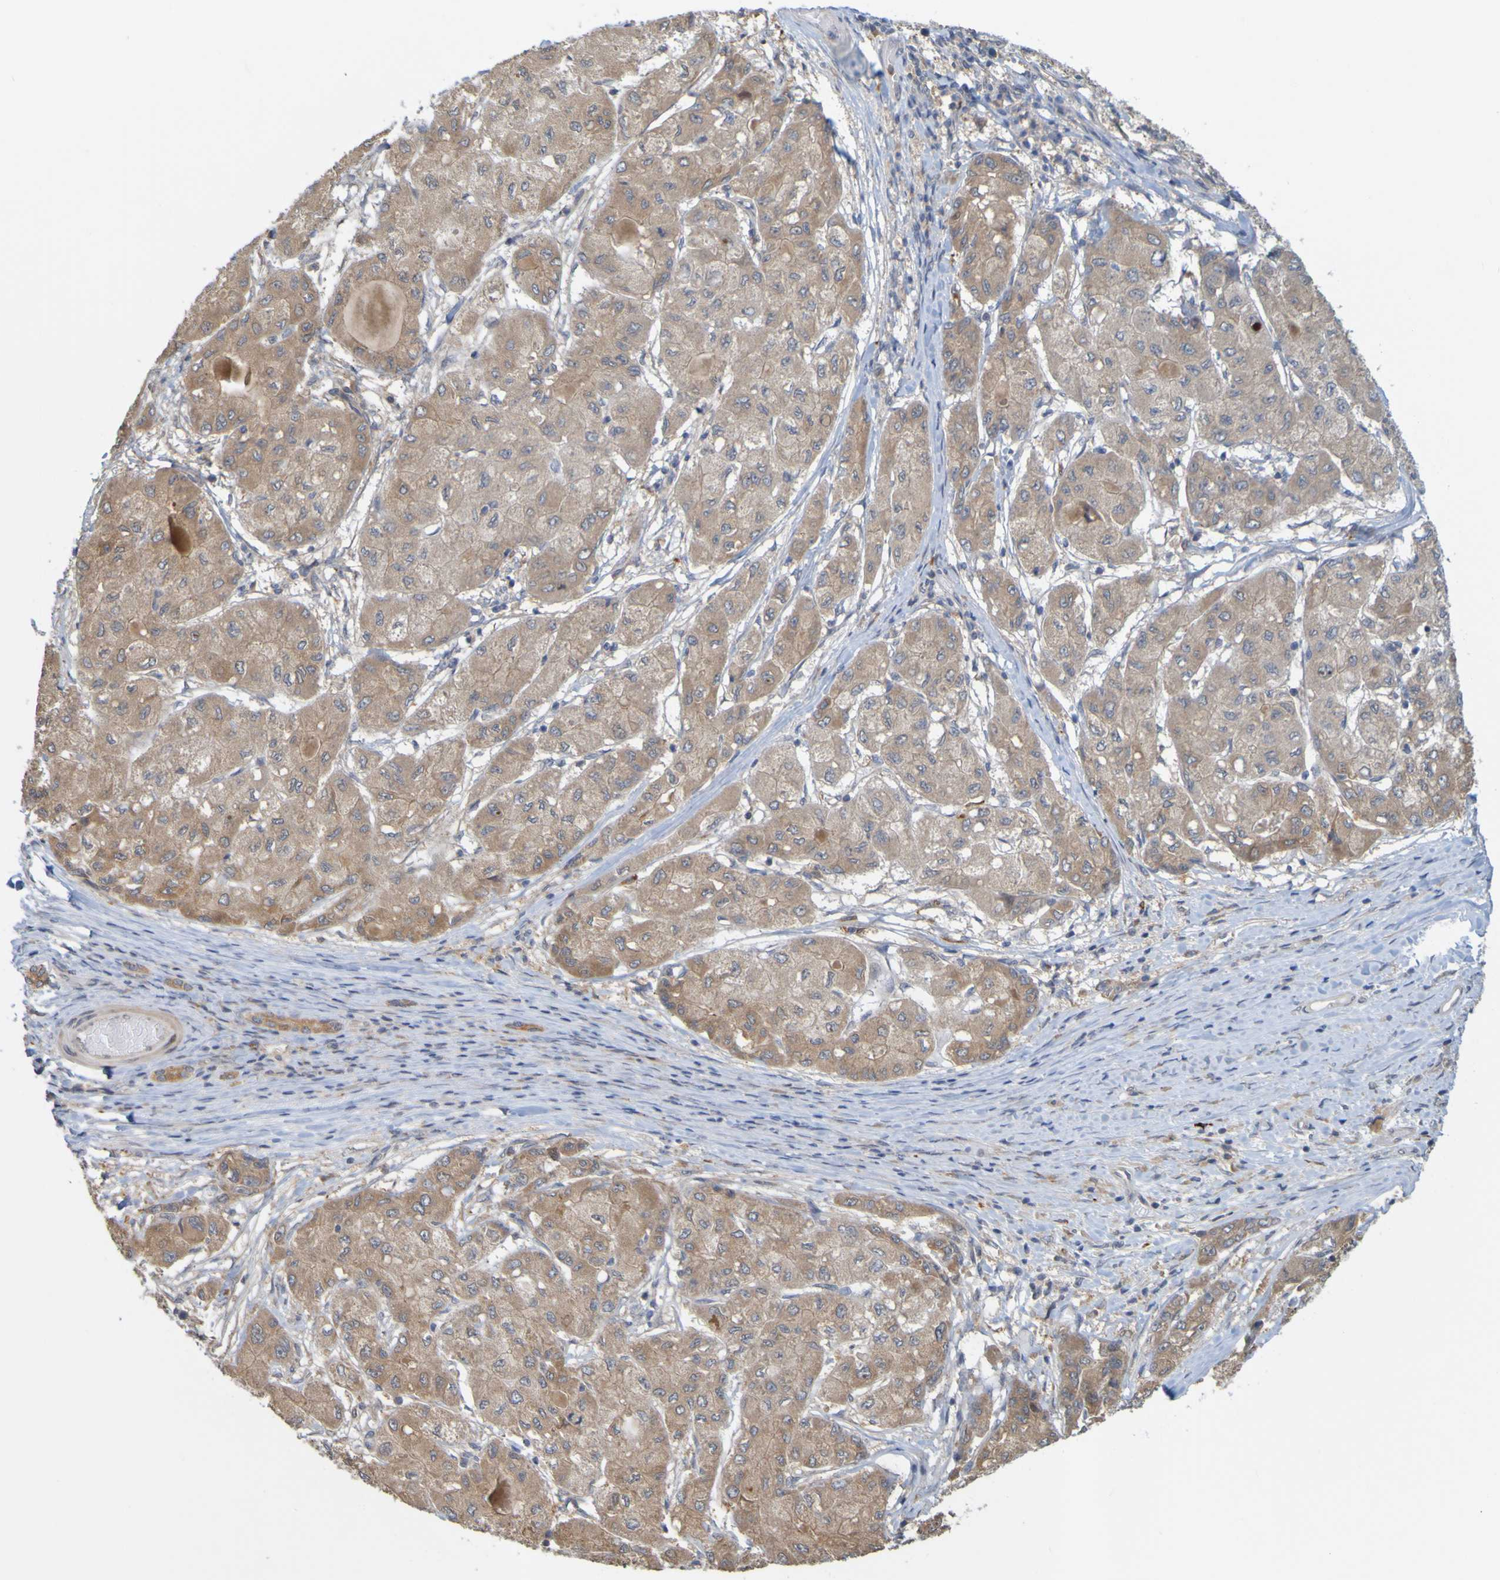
{"staining": {"intensity": "weak", "quantity": ">75%", "location": "cytoplasmic/membranous"}, "tissue": "liver cancer", "cell_type": "Tumor cells", "image_type": "cancer", "snomed": [{"axis": "morphology", "description": "Carcinoma, Hepatocellular, NOS"}, {"axis": "topography", "description": "Liver"}], "caption": "Immunohistochemistry of liver cancer (hepatocellular carcinoma) demonstrates low levels of weak cytoplasmic/membranous positivity in approximately >75% of tumor cells. The protein of interest is stained brown, and the nuclei are stained in blue (DAB (3,3'-diaminobenzidine) IHC with brightfield microscopy, high magnification).", "gene": "NAV2", "patient": {"sex": "male", "age": 80}}